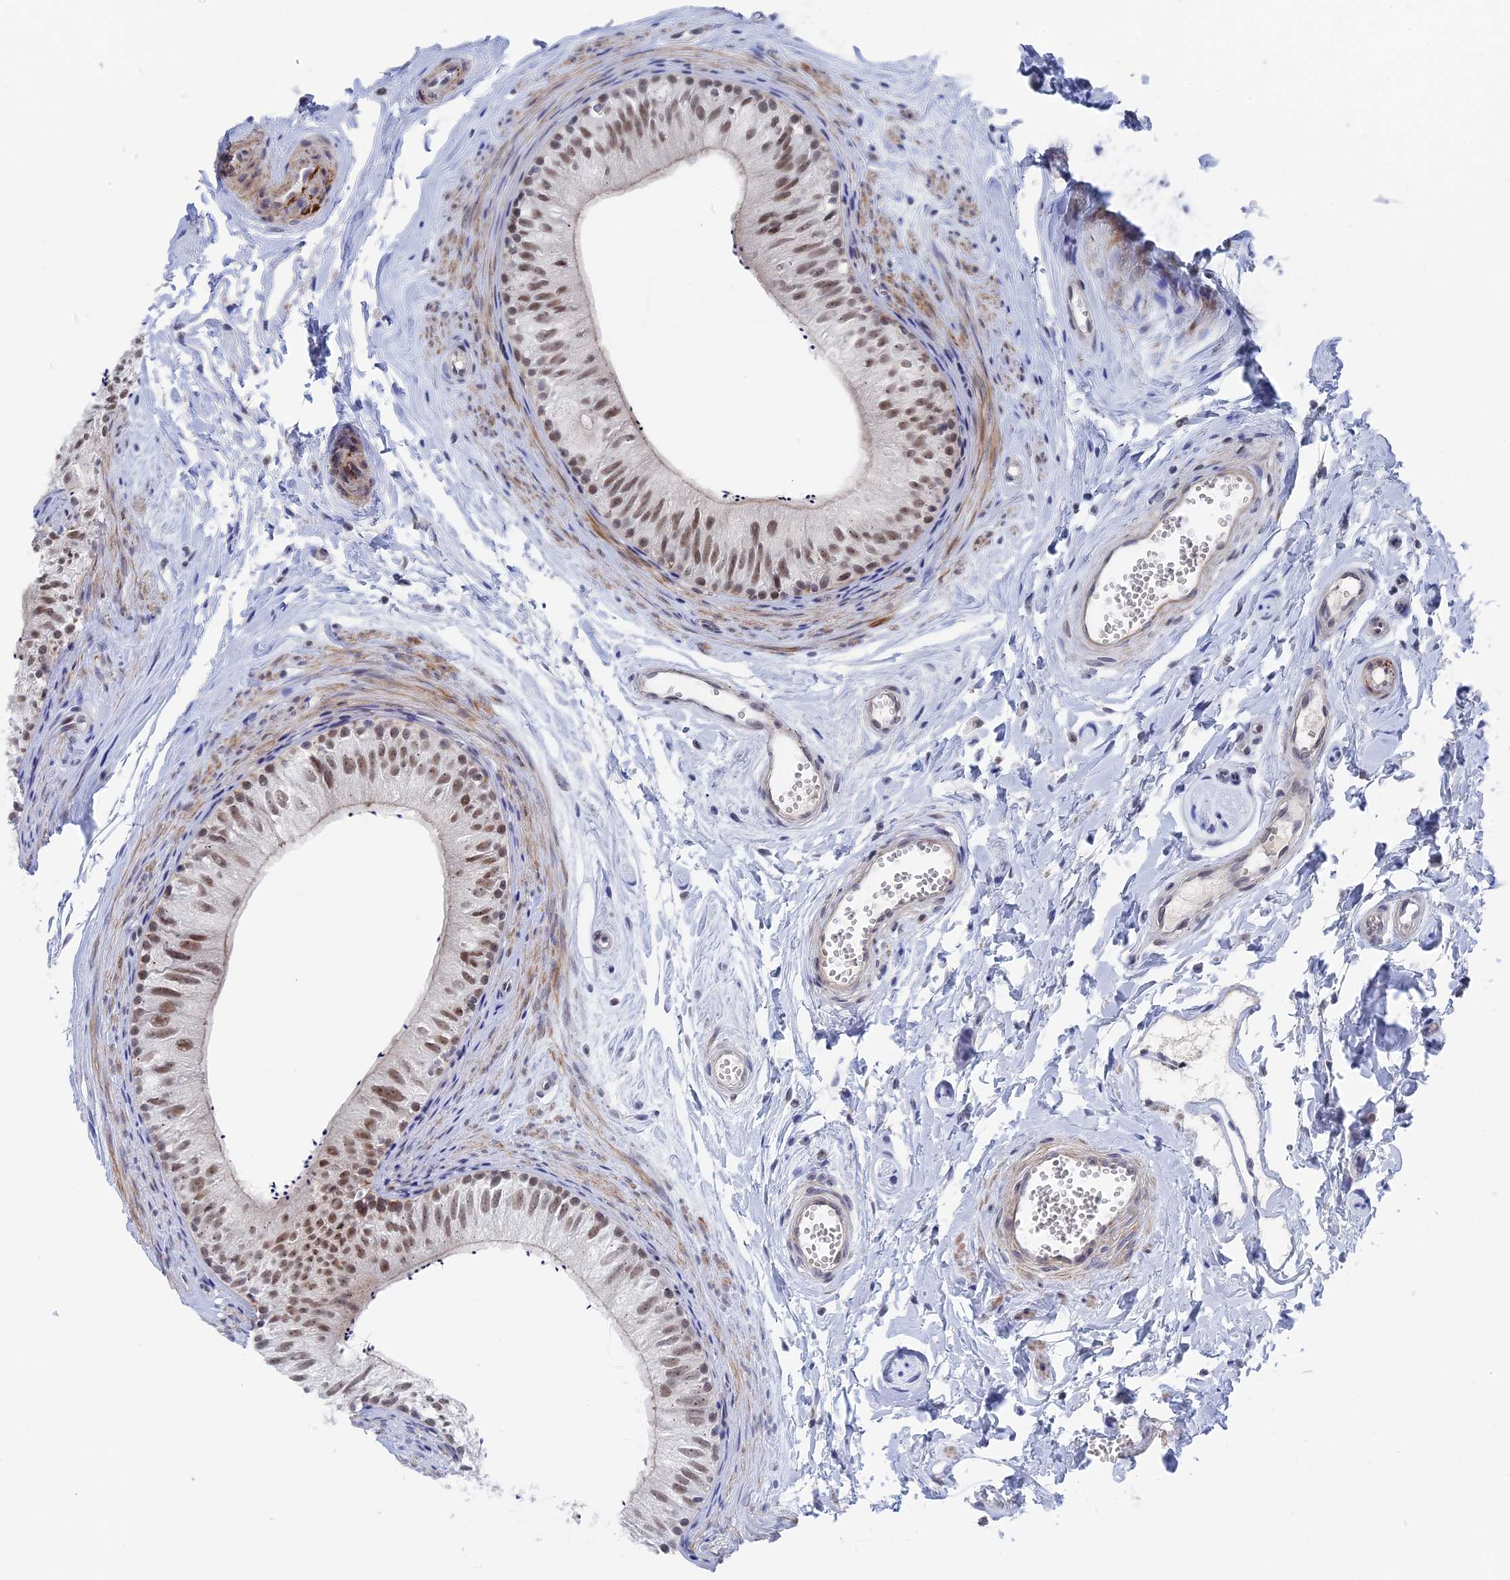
{"staining": {"intensity": "moderate", "quantity": "25%-75%", "location": "nuclear"}, "tissue": "epididymis", "cell_type": "Glandular cells", "image_type": "normal", "snomed": [{"axis": "morphology", "description": "Normal tissue, NOS"}, {"axis": "topography", "description": "Epididymis"}], "caption": "Moderate nuclear staining for a protein is identified in about 25%-75% of glandular cells of normal epididymis using immunohistochemistry.", "gene": "BRD2", "patient": {"sex": "male", "age": 56}}